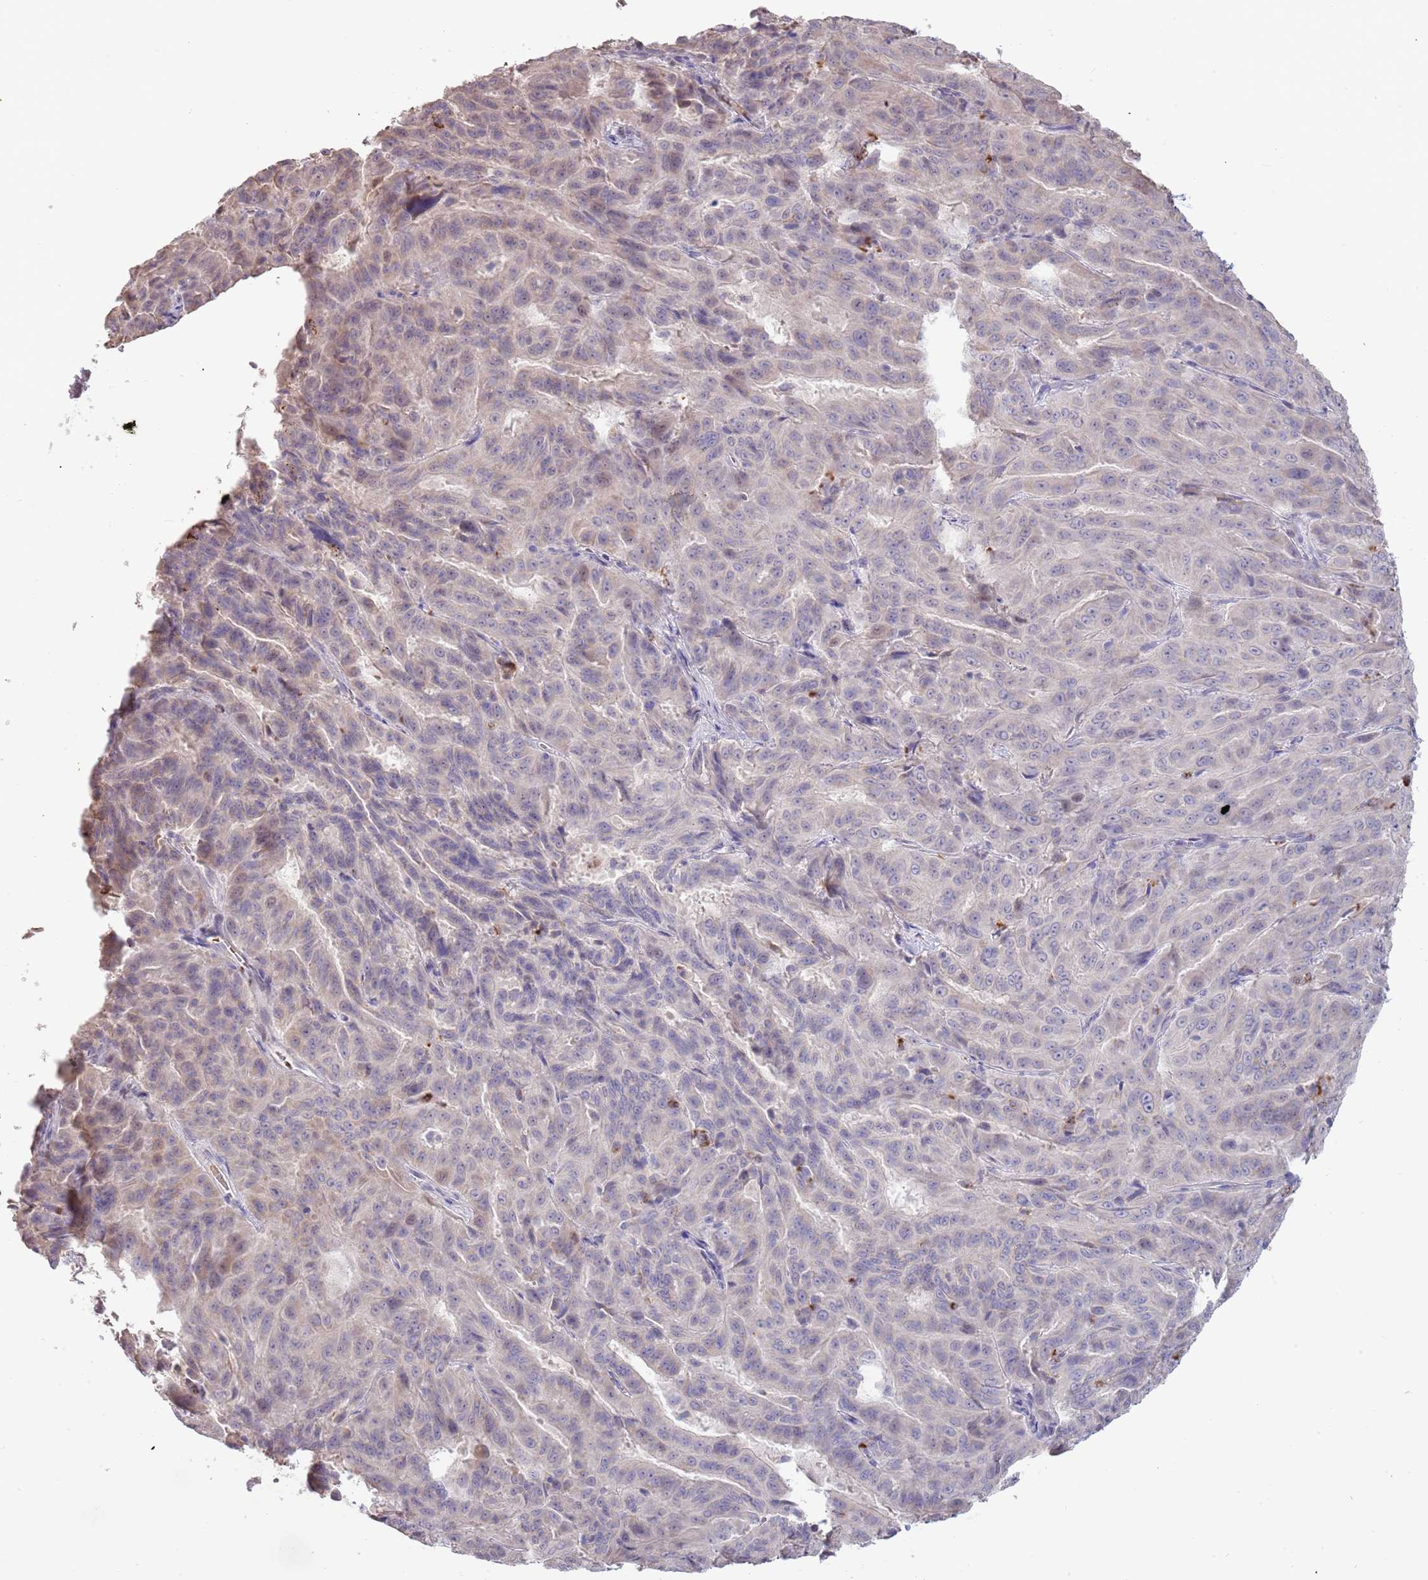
{"staining": {"intensity": "weak", "quantity": "<25%", "location": "cytoplasmic/membranous"}, "tissue": "pancreatic cancer", "cell_type": "Tumor cells", "image_type": "cancer", "snomed": [{"axis": "morphology", "description": "Adenocarcinoma, NOS"}, {"axis": "topography", "description": "Pancreas"}], "caption": "Tumor cells are negative for brown protein staining in pancreatic cancer (adenocarcinoma).", "gene": "P2RY13", "patient": {"sex": "male", "age": 63}}